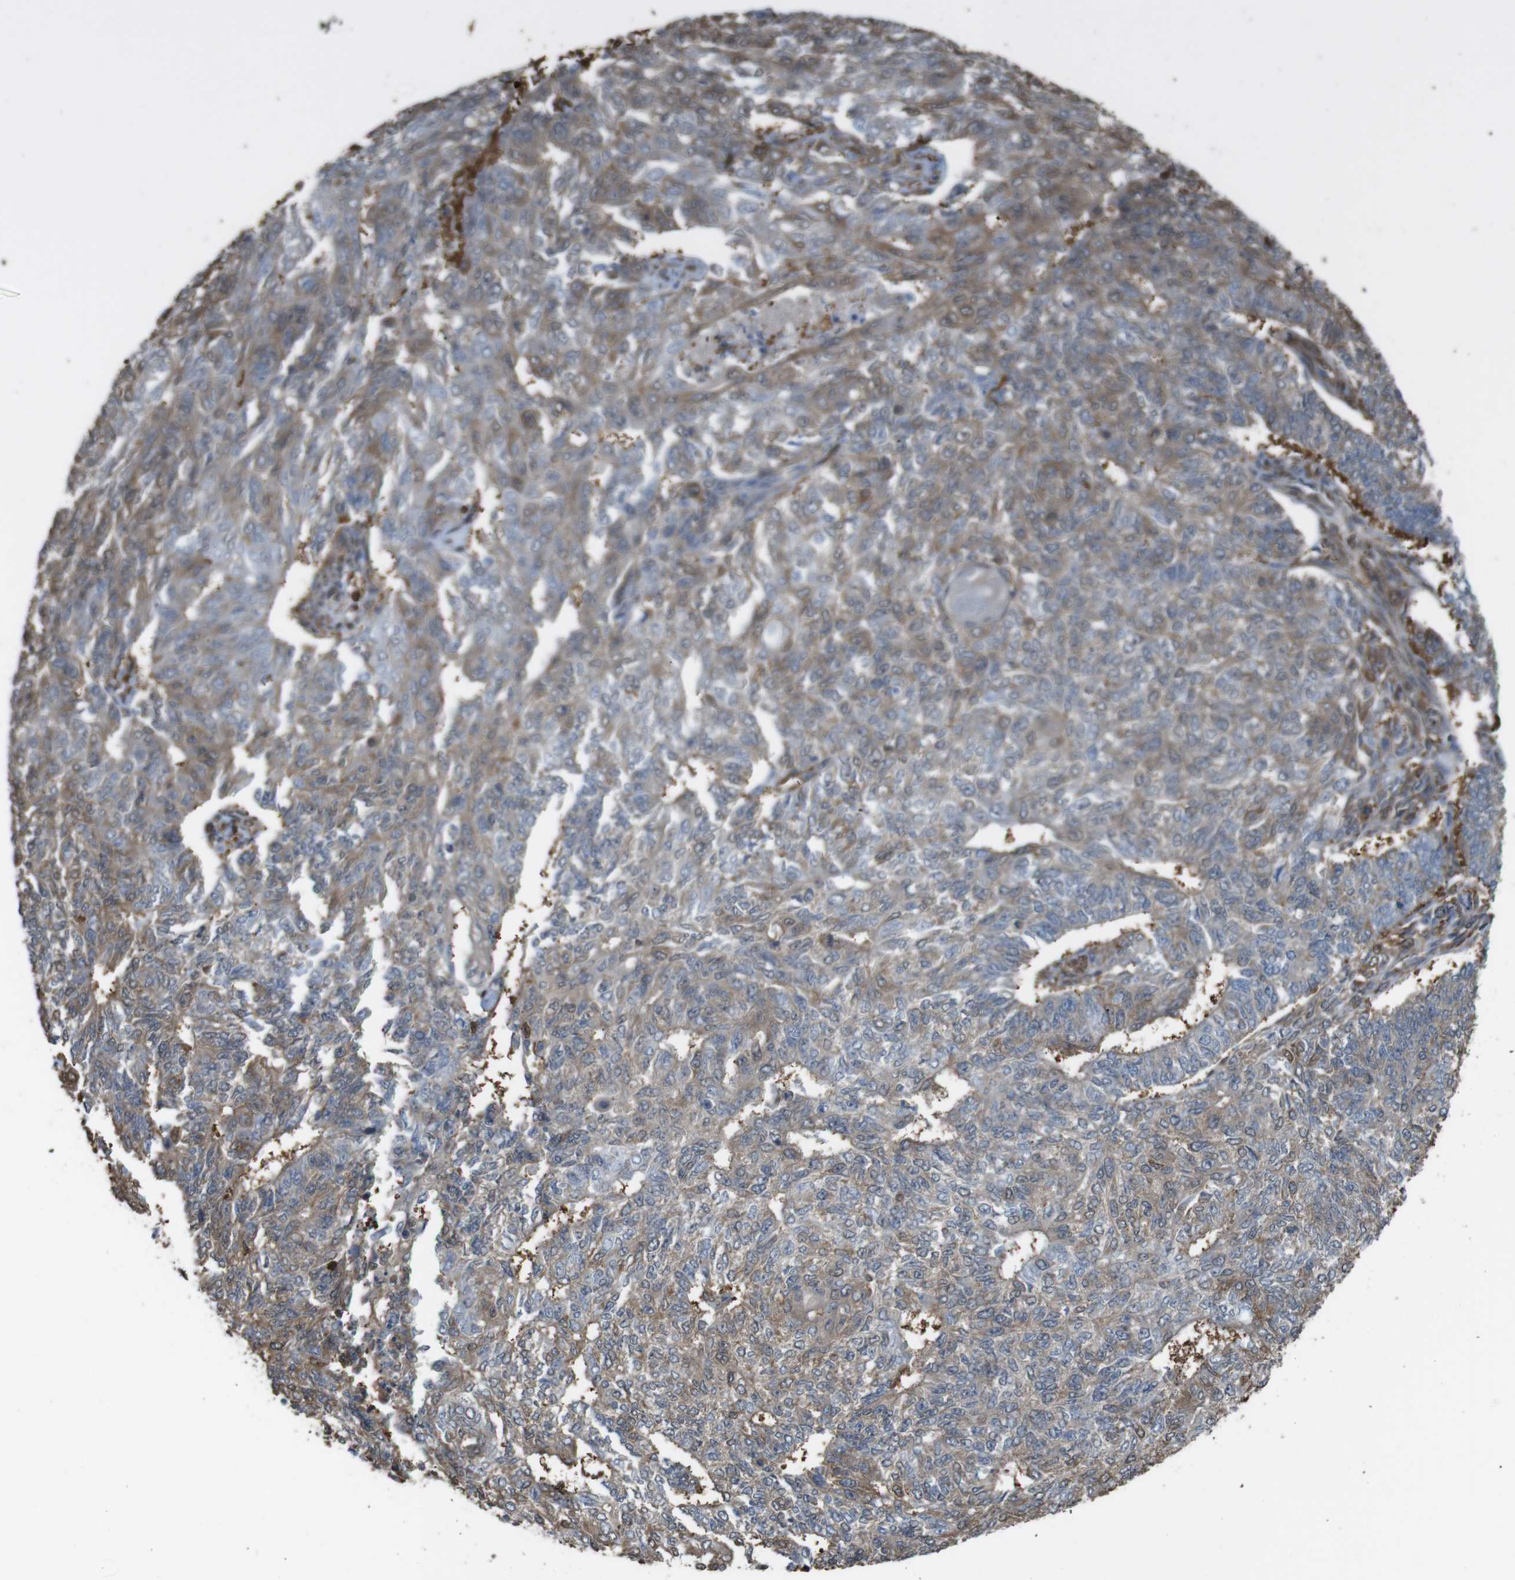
{"staining": {"intensity": "moderate", "quantity": ">75%", "location": "cytoplasmic/membranous"}, "tissue": "endometrial cancer", "cell_type": "Tumor cells", "image_type": "cancer", "snomed": [{"axis": "morphology", "description": "Adenocarcinoma, NOS"}, {"axis": "topography", "description": "Endometrium"}], "caption": "Adenocarcinoma (endometrial) tissue demonstrates moderate cytoplasmic/membranous staining in about >75% of tumor cells, visualized by immunohistochemistry.", "gene": "ARHGDIA", "patient": {"sex": "female", "age": 32}}